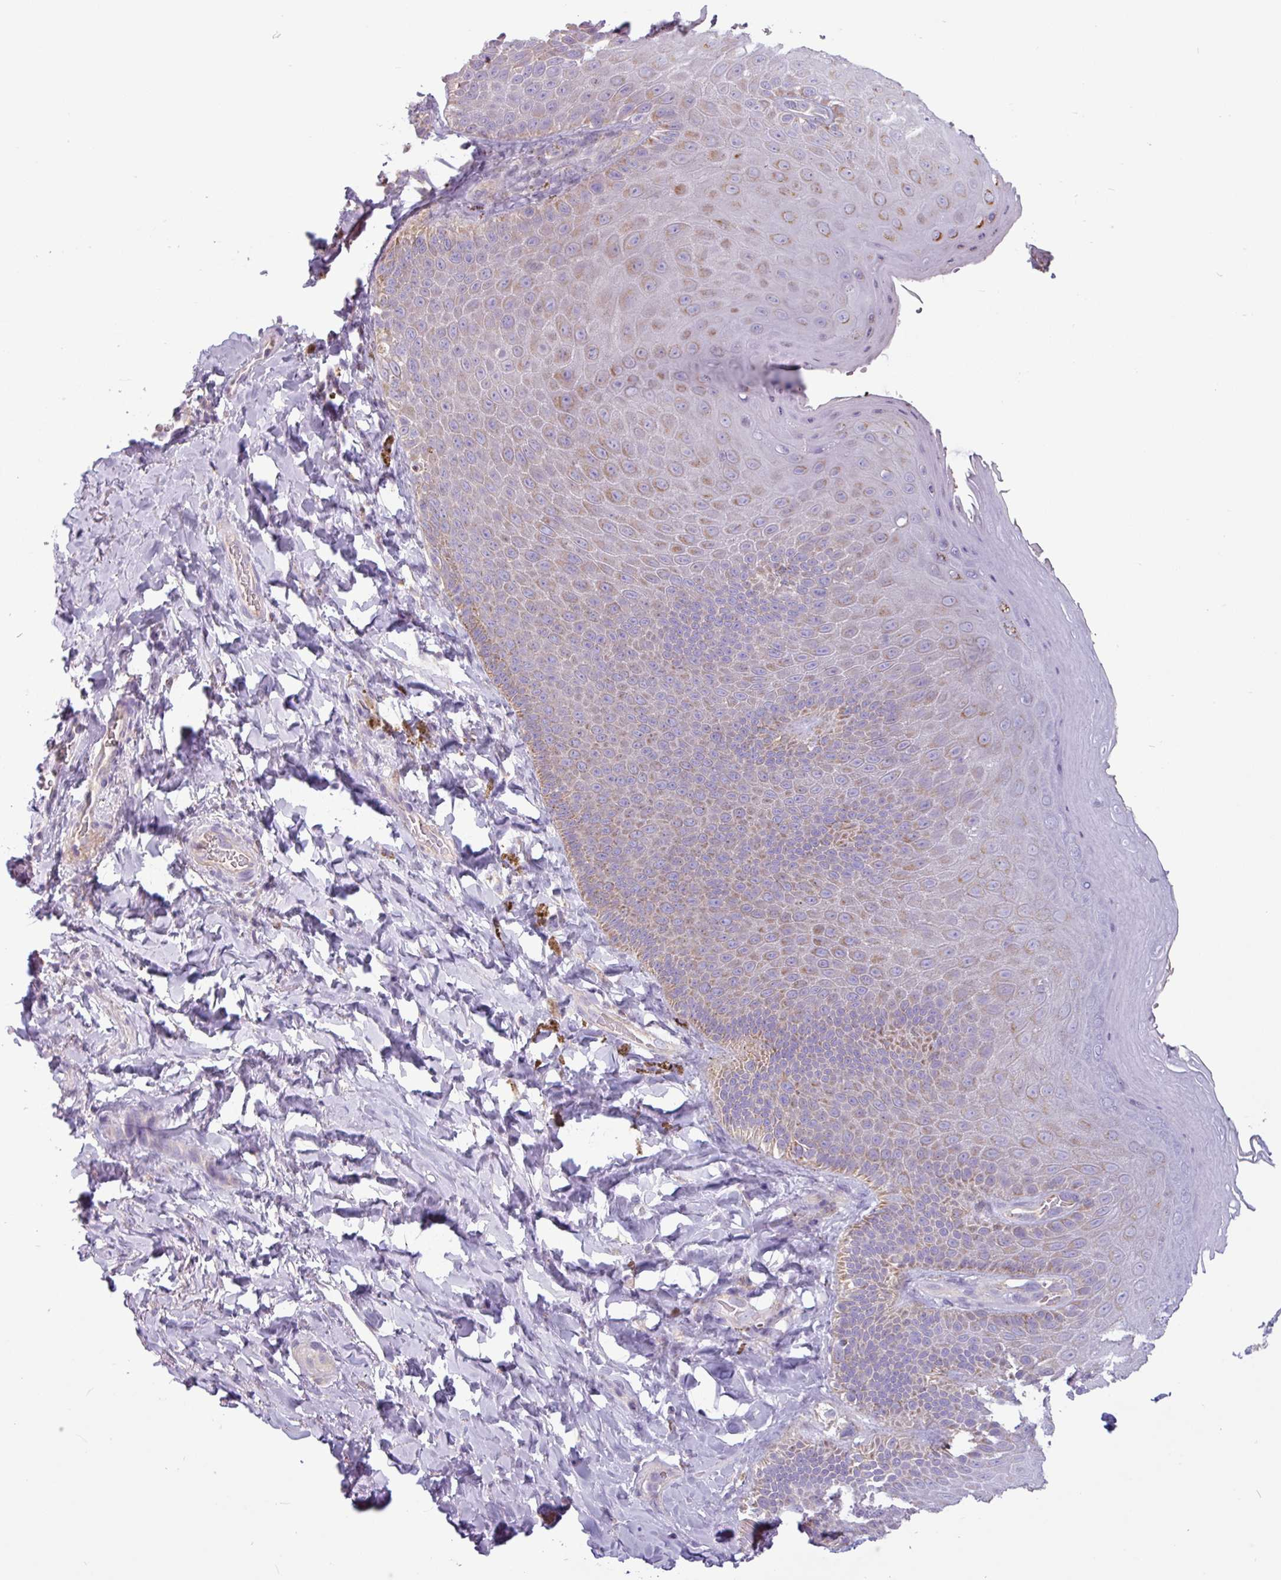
{"staining": {"intensity": "moderate", "quantity": "25%-75%", "location": "cytoplasmic/membranous"}, "tissue": "skin", "cell_type": "Epidermal cells", "image_type": "normal", "snomed": [{"axis": "morphology", "description": "Normal tissue, NOS"}, {"axis": "topography", "description": "Anal"}, {"axis": "topography", "description": "Peripheral nerve tissue"}], "caption": "Immunohistochemistry (IHC) micrograph of benign skin: skin stained using IHC displays medium levels of moderate protein expression localized specifically in the cytoplasmic/membranous of epidermal cells, appearing as a cytoplasmic/membranous brown color.", "gene": "CAMK1", "patient": {"sex": "male", "age": 53}}